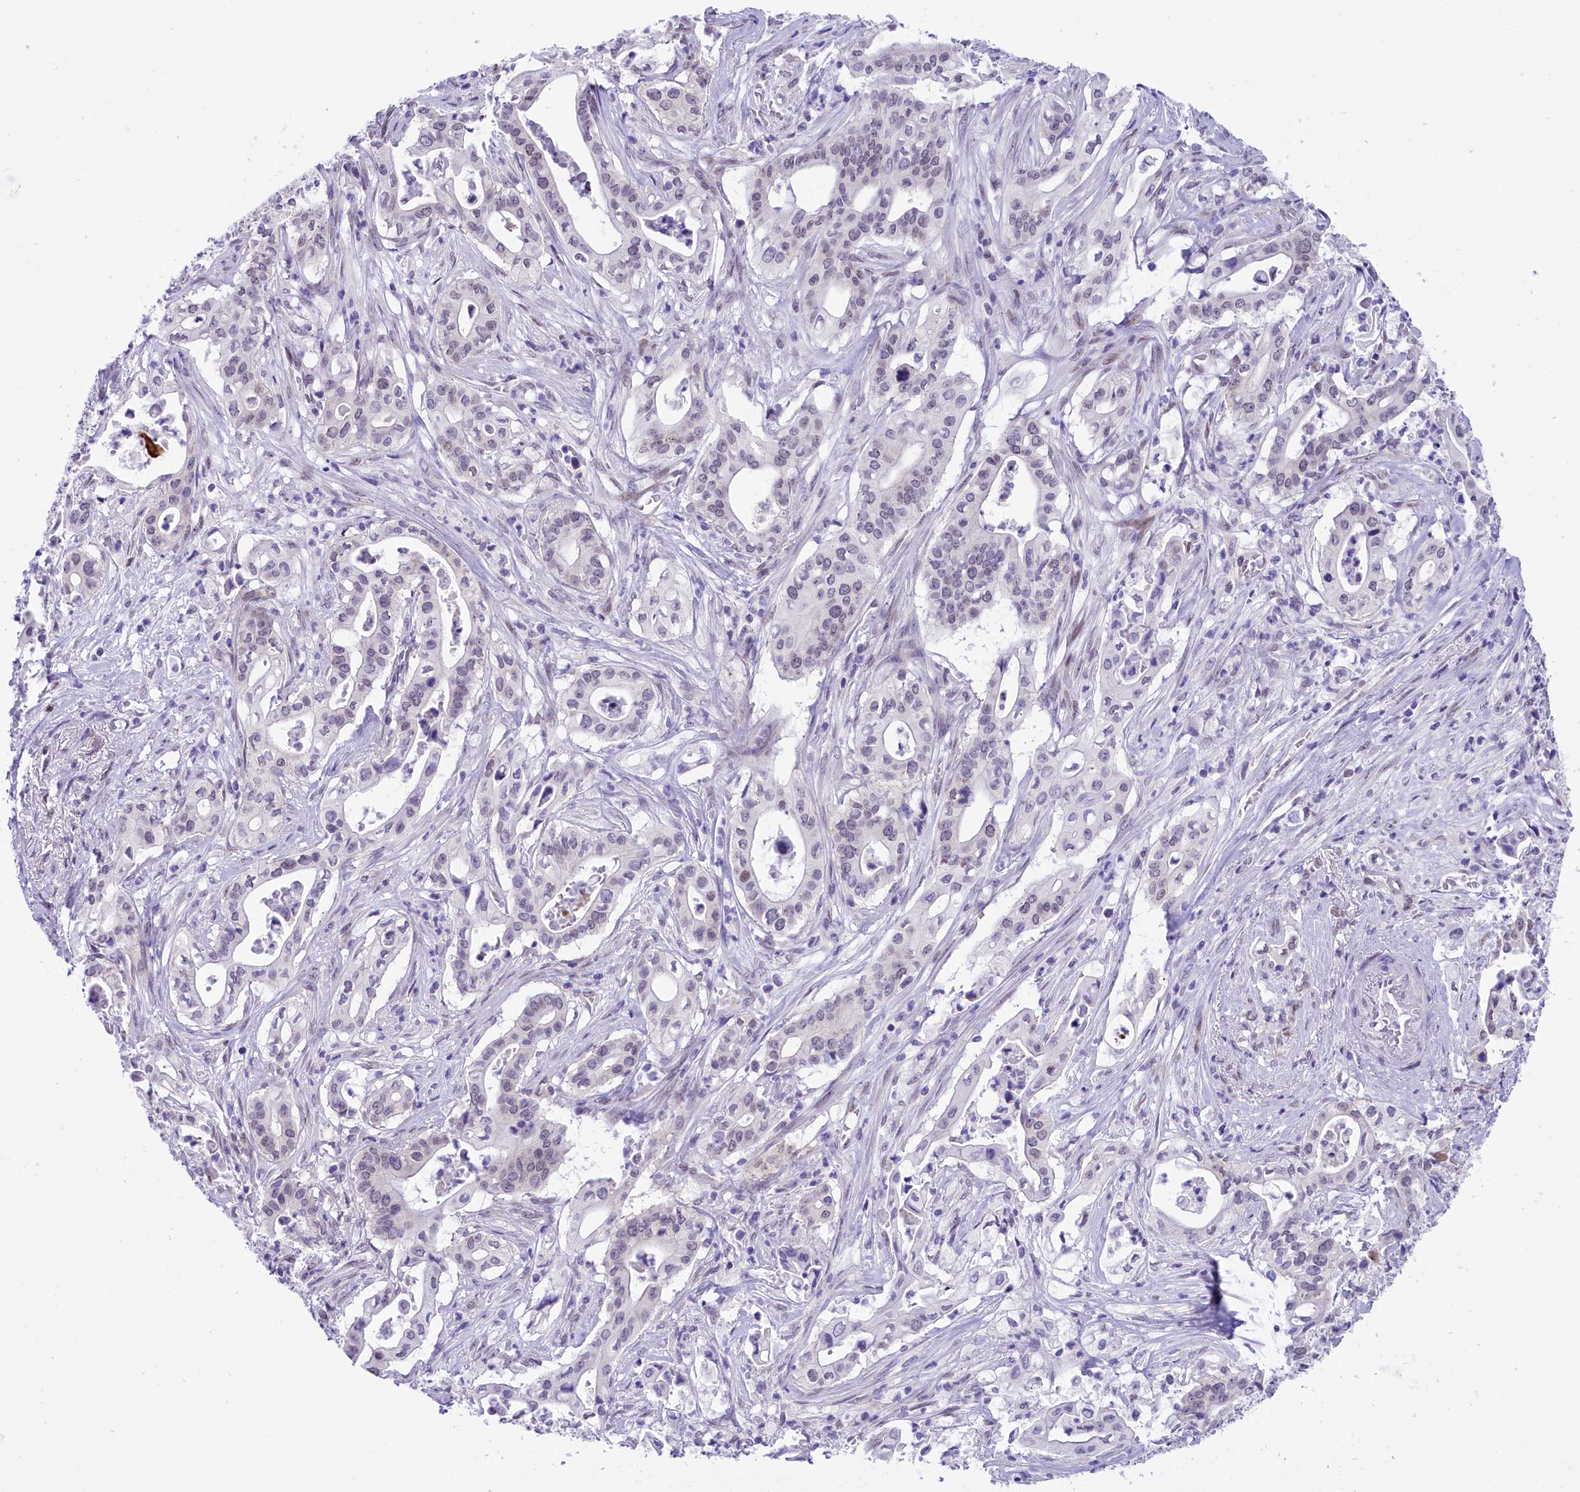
{"staining": {"intensity": "negative", "quantity": "none", "location": "none"}, "tissue": "pancreatic cancer", "cell_type": "Tumor cells", "image_type": "cancer", "snomed": [{"axis": "morphology", "description": "Adenocarcinoma, NOS"}, {"axis": "topography", "description": "Pancreas"}], "caption": "Tumor cells are negative for brown protein staining in pancreatic cancer. (Brightfield microscopy of DAB (3,3'-diaminobenzidine) immunohistochemistry (IHC) at high magnification).", "gene": "RPS6KB1", "patient": {"sex": "female", "age": 77}}